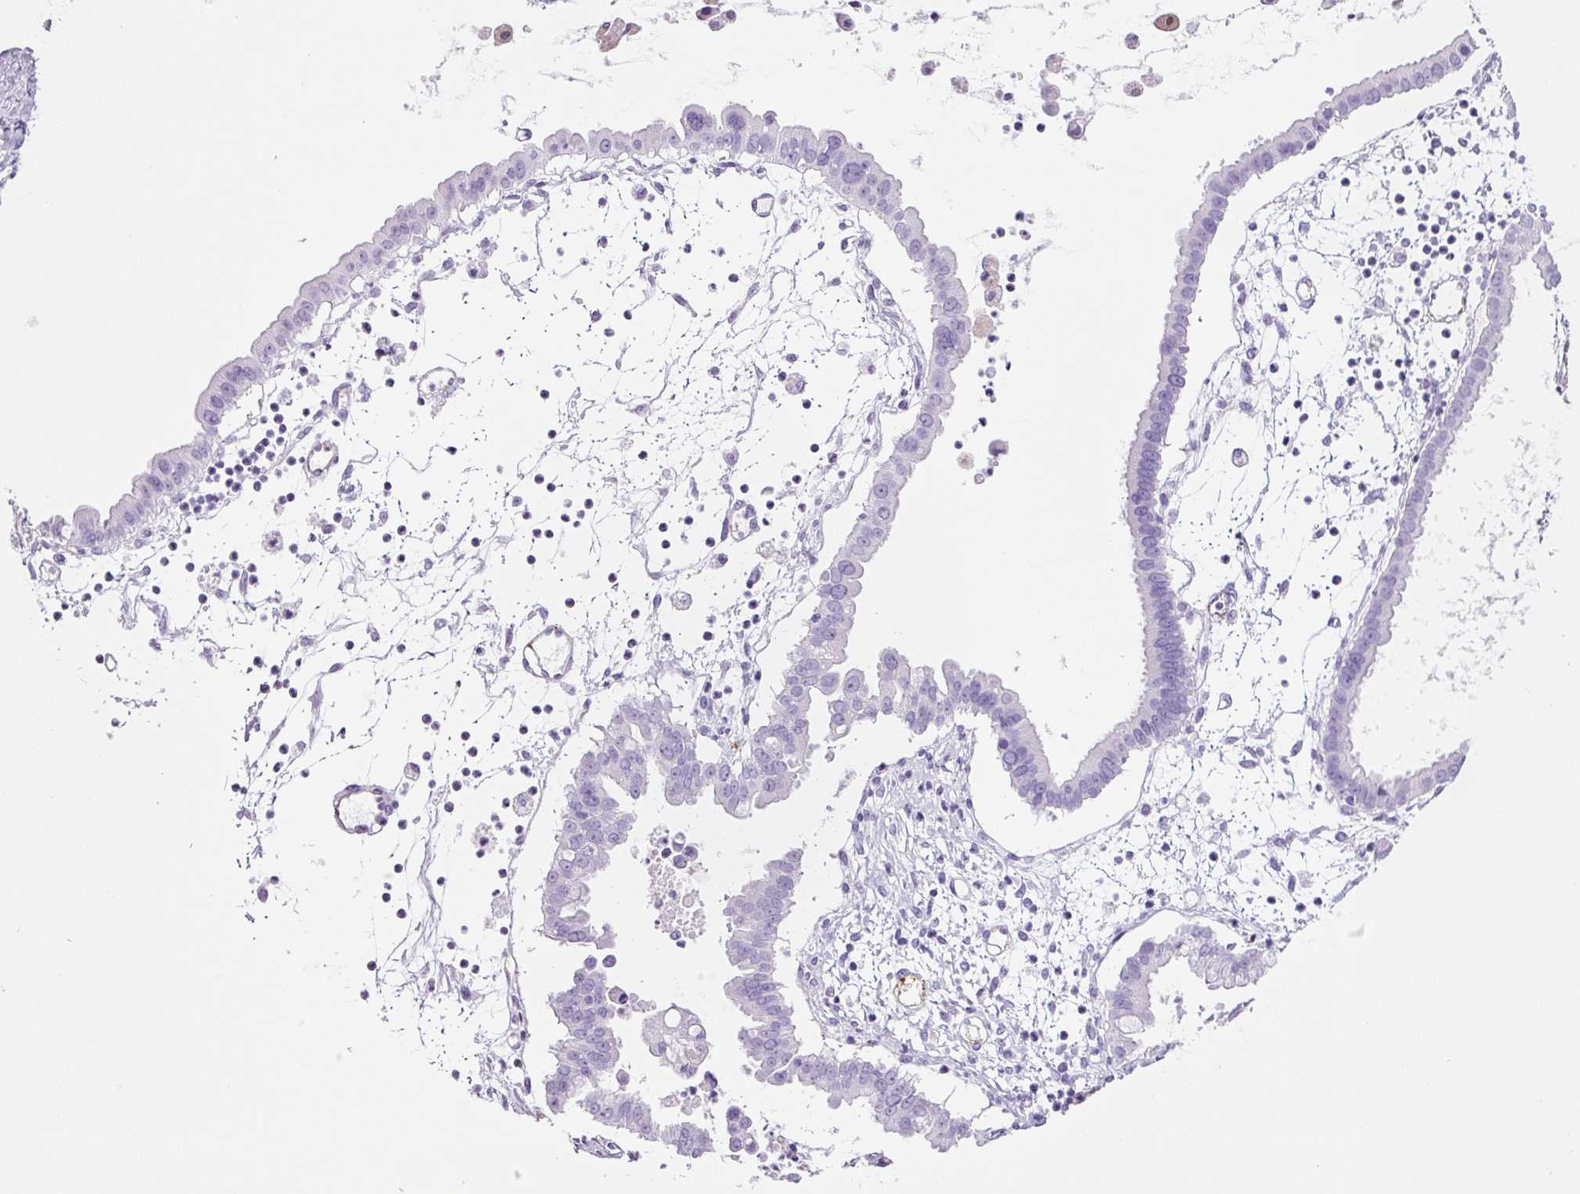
{"staining": {"intensity": "negative", "quantity": "none", "location": "none"}, "tissue": "ovarian cancer", "cell_type": "Tumor cells", "image_type": "cancer", "snomed": [{"axis": "morphology", "description": "Cystadenocarcinoma, mucinous, NOS"}, {"axis": "topography", "description": "Ovary"}], "caption": "Immunohistochemistry of ovarian mucinous cystadenocarcinoma demonstrates no expression in tumor cells.", "gene": "ADSS1", "patient": {"sex": "female", "age": 61}}